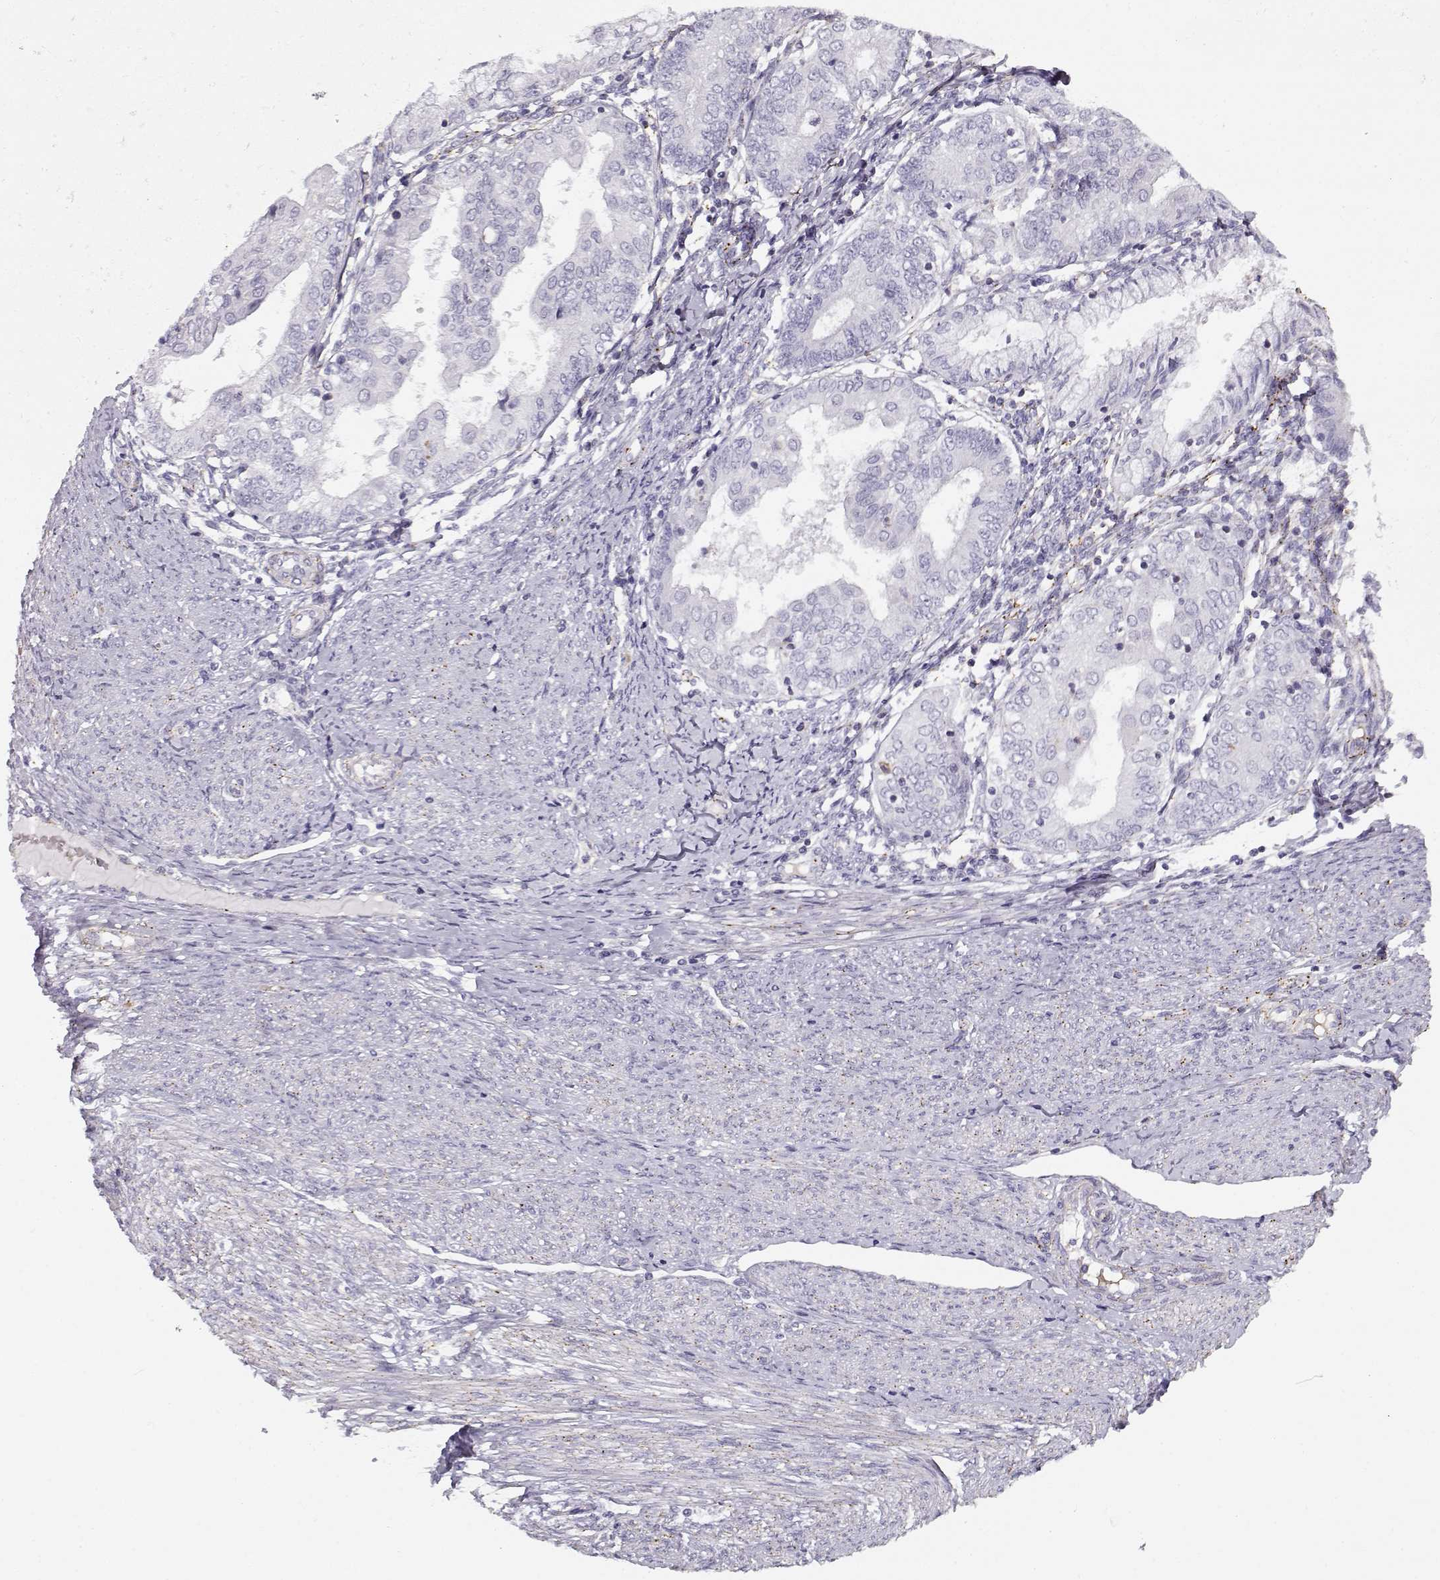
{"staining": {"intensity": "negative", "quantity": "none", "location": "none"}, "tissue": "endometrial cancer", "cell_type": "Tumor cells", "image_type": "cancer", "snomed": [{"axis": "morphology", "description": "Adenocarcinoma, NOS"}, {"axis": "topography", "description": "Endometrium"}], "caption": "Photomicrograph shows no protein positivity in tumor cells of adenocarcinoma (endometrial) tissue.", "gene": "MYO1A", "patient": {"sex": "female", "age": 68}}